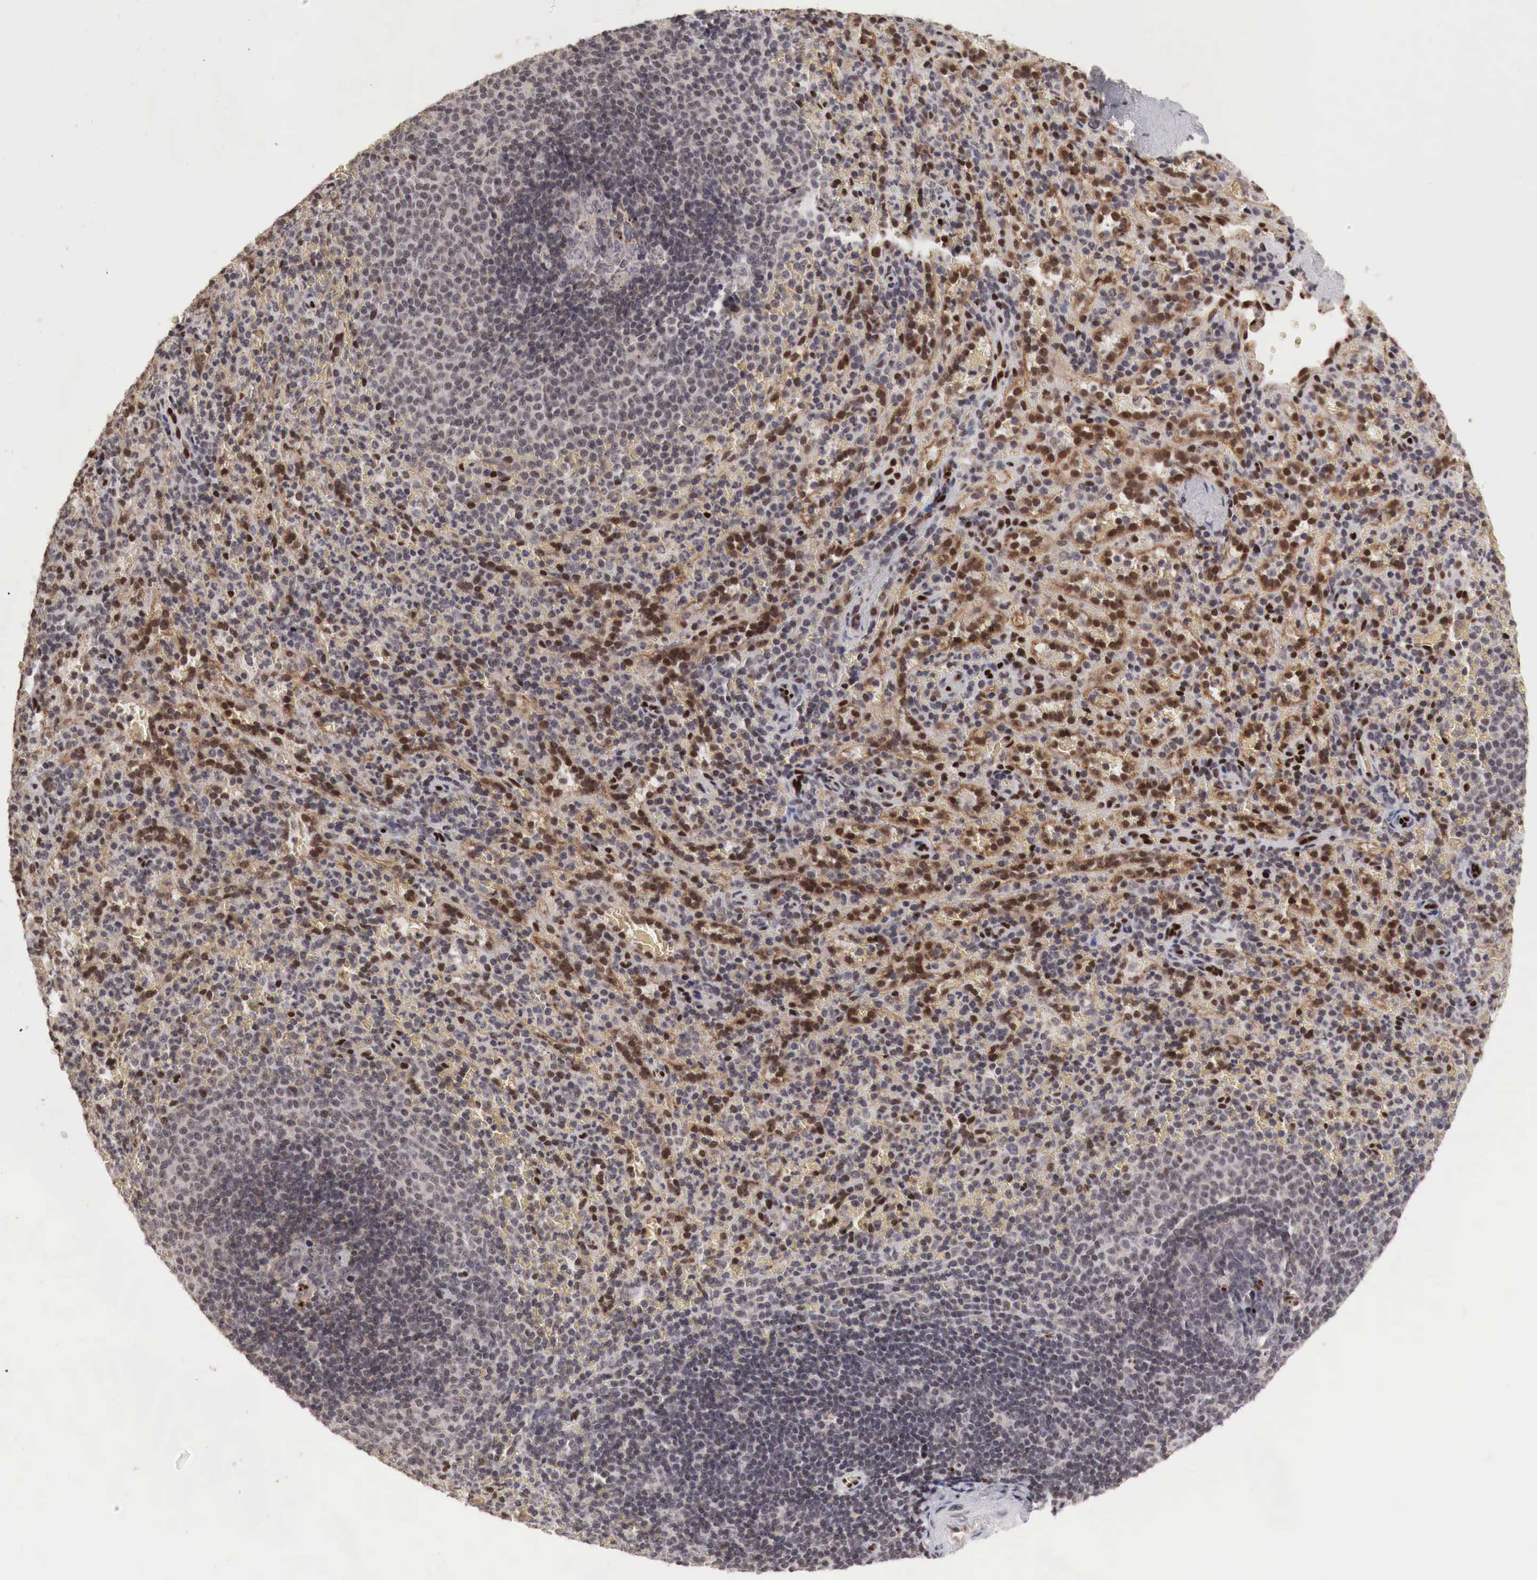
{"staining": {"intensity": "moderate", "quantity": "<25%", "location": "cytoplasmic/membranous,nuclear"}, "tissue": "spleen", "cell_type": "Cells in red pulp", "image_type": "normal", "snomed": [{"axis": "morphology", "description": "Normal tissue, NOS"}, {"axis": "topography", "description": "Spleen"}], "caption": "Immunohistochemical staining of unremarkable spleen reveals <25% levels of moderate cytoplasmic/membranous,nuclear protein staining in about <25% of cells in red pulp.", "gene": "DACH2", "patient": {"sex": "female", "age": 21}}